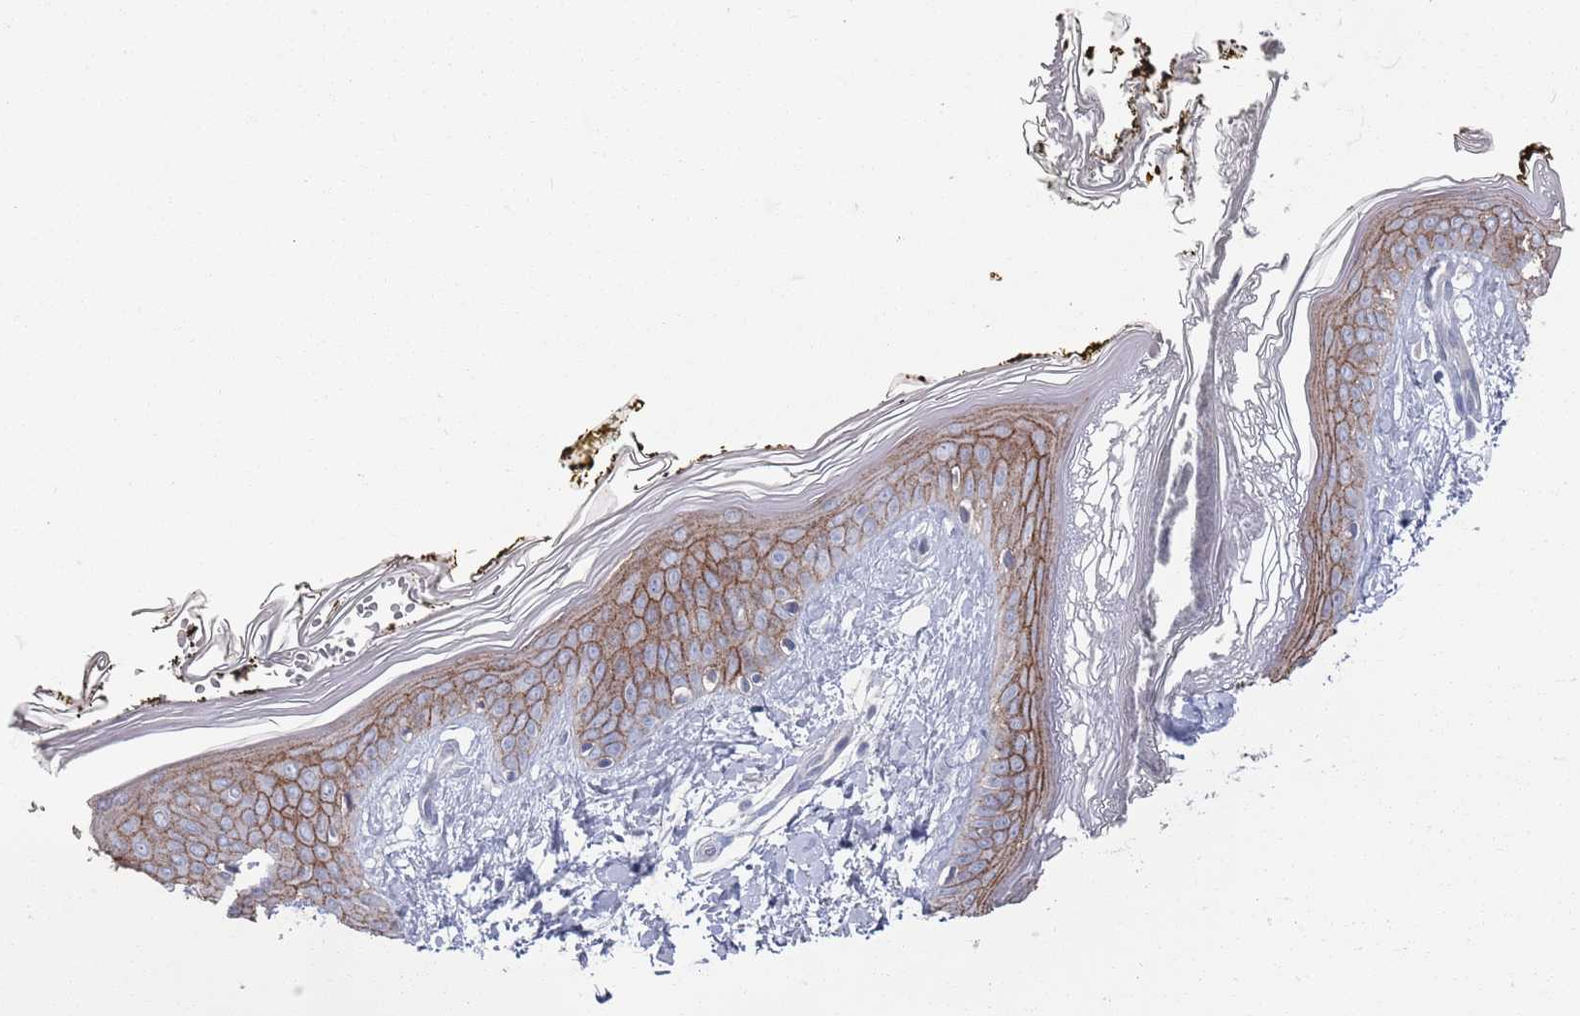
{"staining": {"intensity": "negative", "quantity": "none", "location": "none"}, "tissue": "skin", "cell_type": "Fibroblasts", "image_type": "normal", "snomed": [{"axis": "morphology", "description": "Normal tissue, NOS"}, {"axis": "topography", "description": "Skin"}], "caption": "An immunohistochemistry histopathology image of normal skin is shown. There is no staining in fibroblasts of skin.", "gene": "PROM2", "patient": {"sex": "female", "age": 34}}